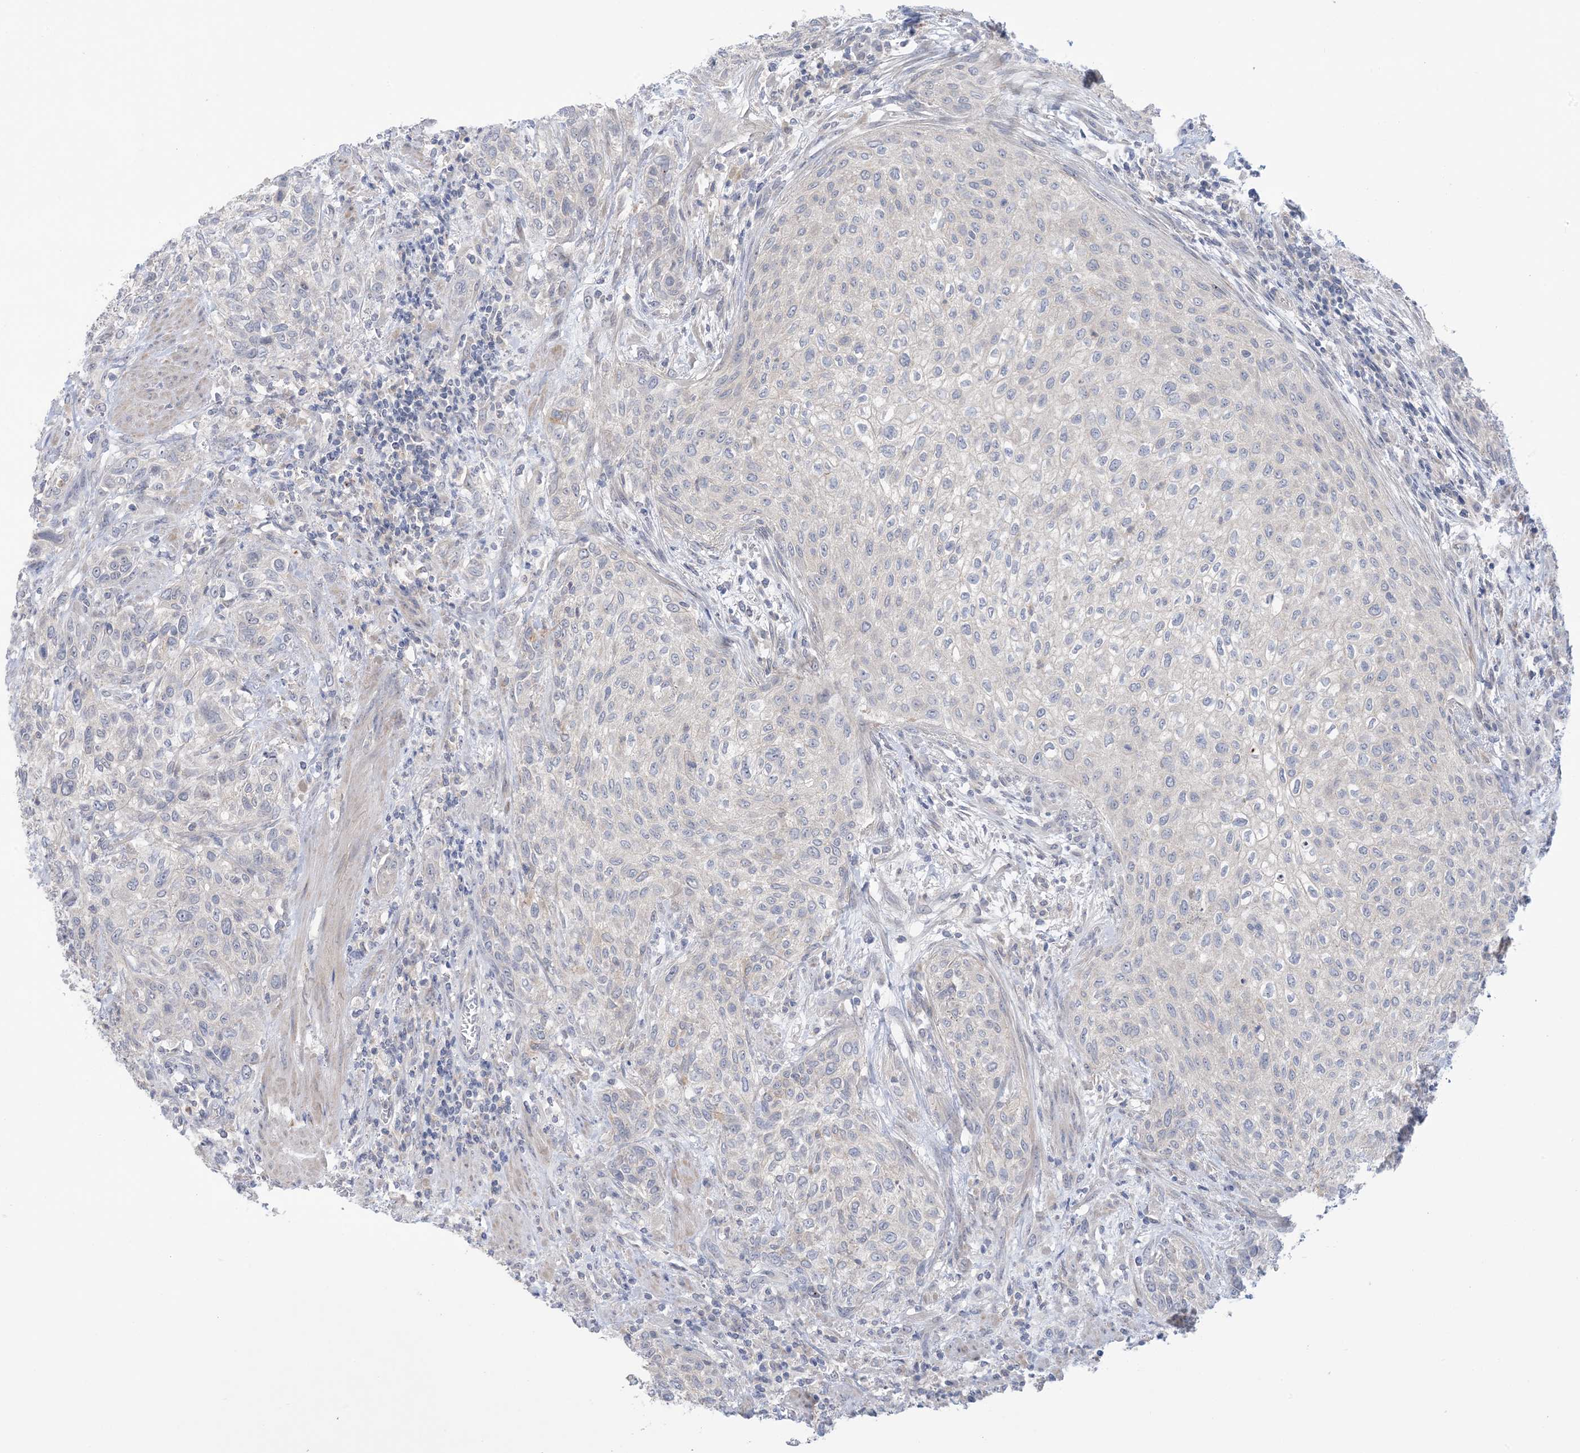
{"staining": {"intensity": "negative", "quantity": "none", "location": "none"}, "tissue": "urothelial cancer", "cell_type": "Tumor cells", "image_type": "cancer", "snomed": [{"axis": "morphology", "description": "Urothelial carcinoma, High grade"}, {"axis": "topography", "description": "Urinary bladder"}], "caption": "Immunohistochemistry photomicrograph of neoplastic tissue: human urothelial cancer stained with DAB (3,3'-diaminobenzidine) exhibits no significant protein positivity in tumor cells. The staining was performed using DAB (3,3'-diaminobenzidine) to visualize the protein expression in brown, while the nuclei were stained in blue with hematoxylin (Magnification: 20x).", "gene": "TTYH1", "patient": {"sex": "male", "age": 35}}